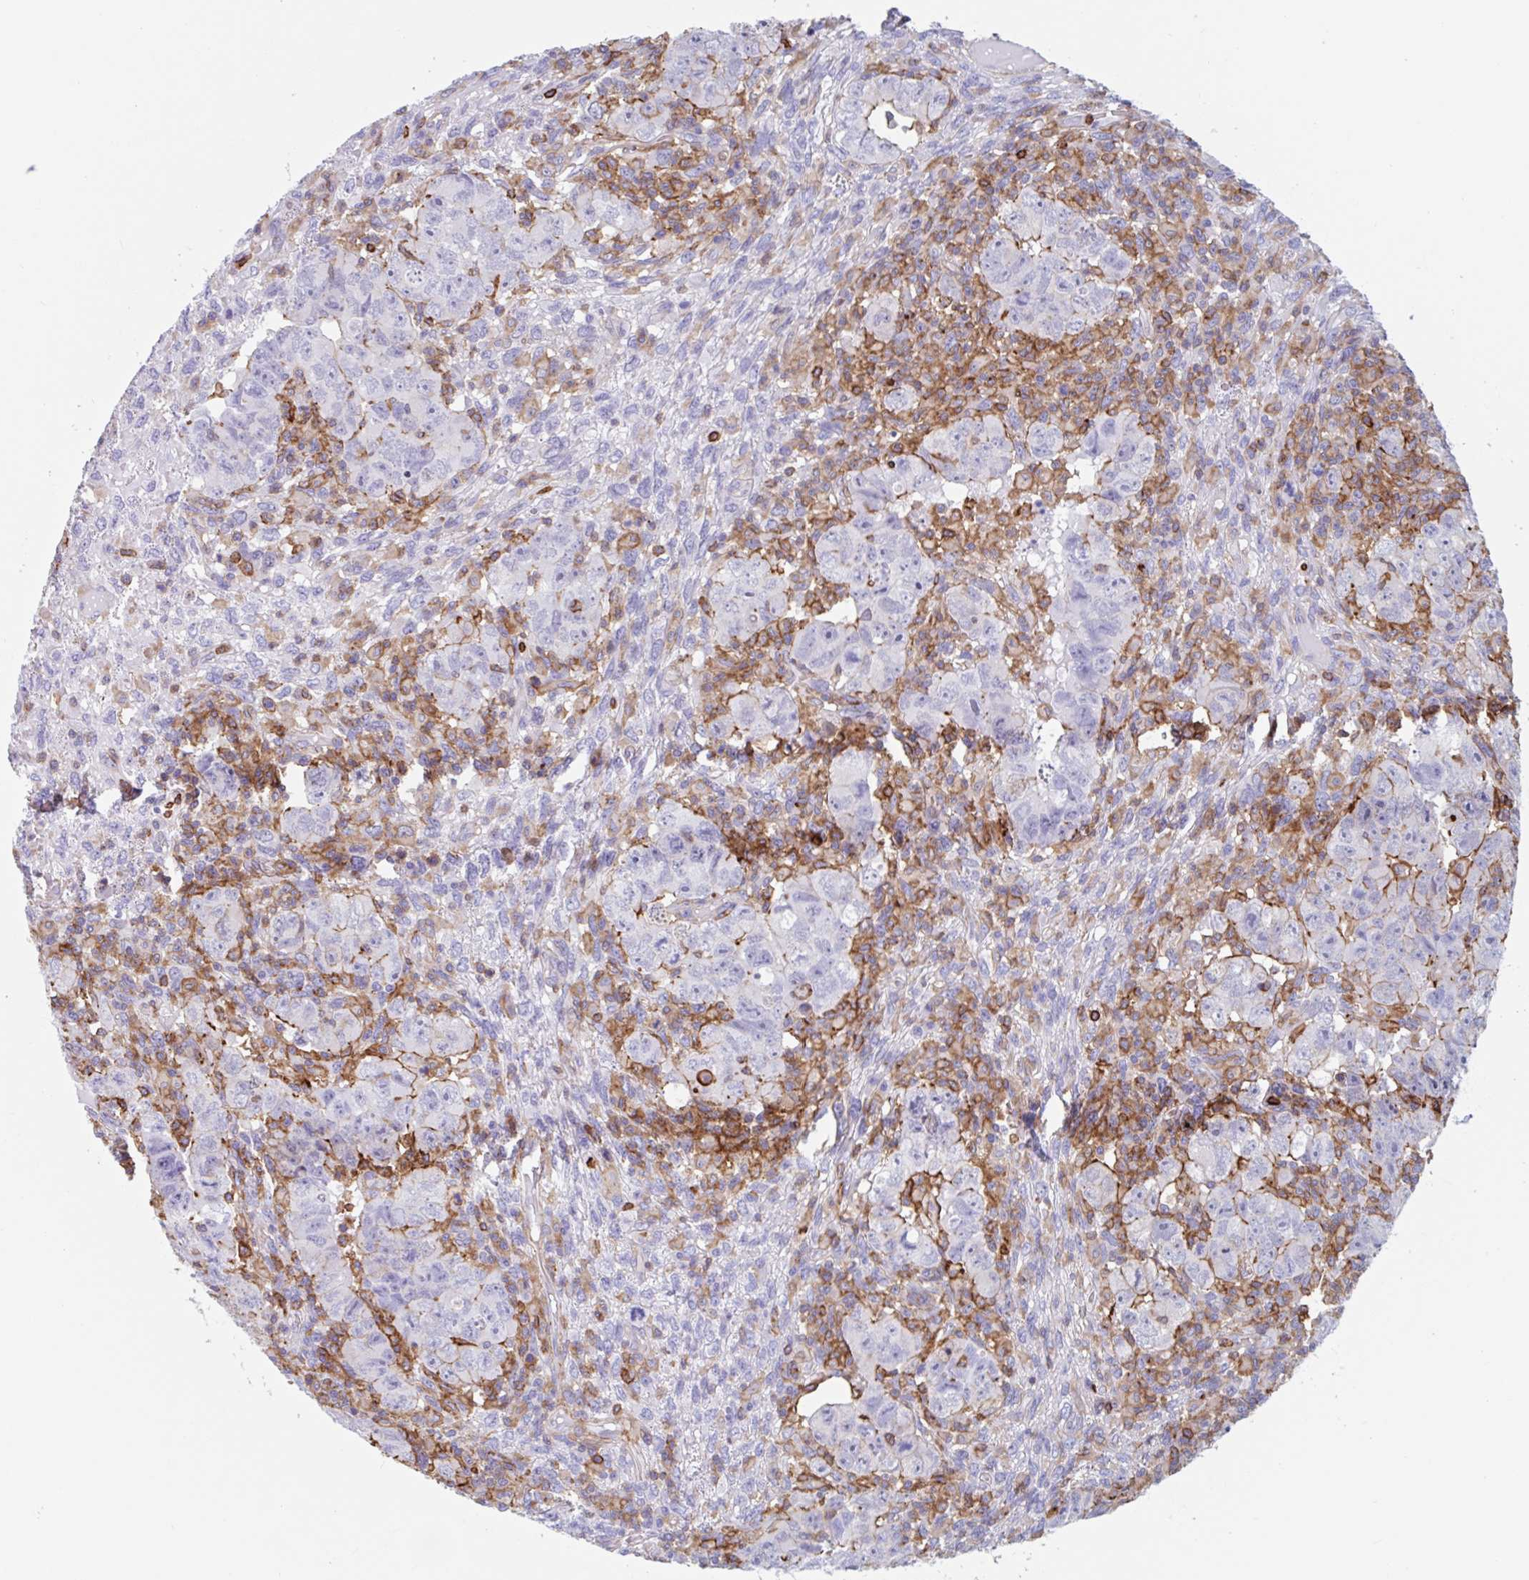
{"staining": {"intensity": "negative", "quantity": "none", "location": "none"}, "tissue": "testis cancer", "cell_type": "Tumor cells", "image_type": "cancer", "snomed": [{"axis": "morphology", "description": "Carcinoma, Embryonal, NOS"}, {"axis": "topography", "description": "Testis"}], "caption": "Testis cancer stained for a protein using IHC exhibits no staining tumor cells.", "gene": "EFHD1", "patient": {"sex": "male", "age": 24}}